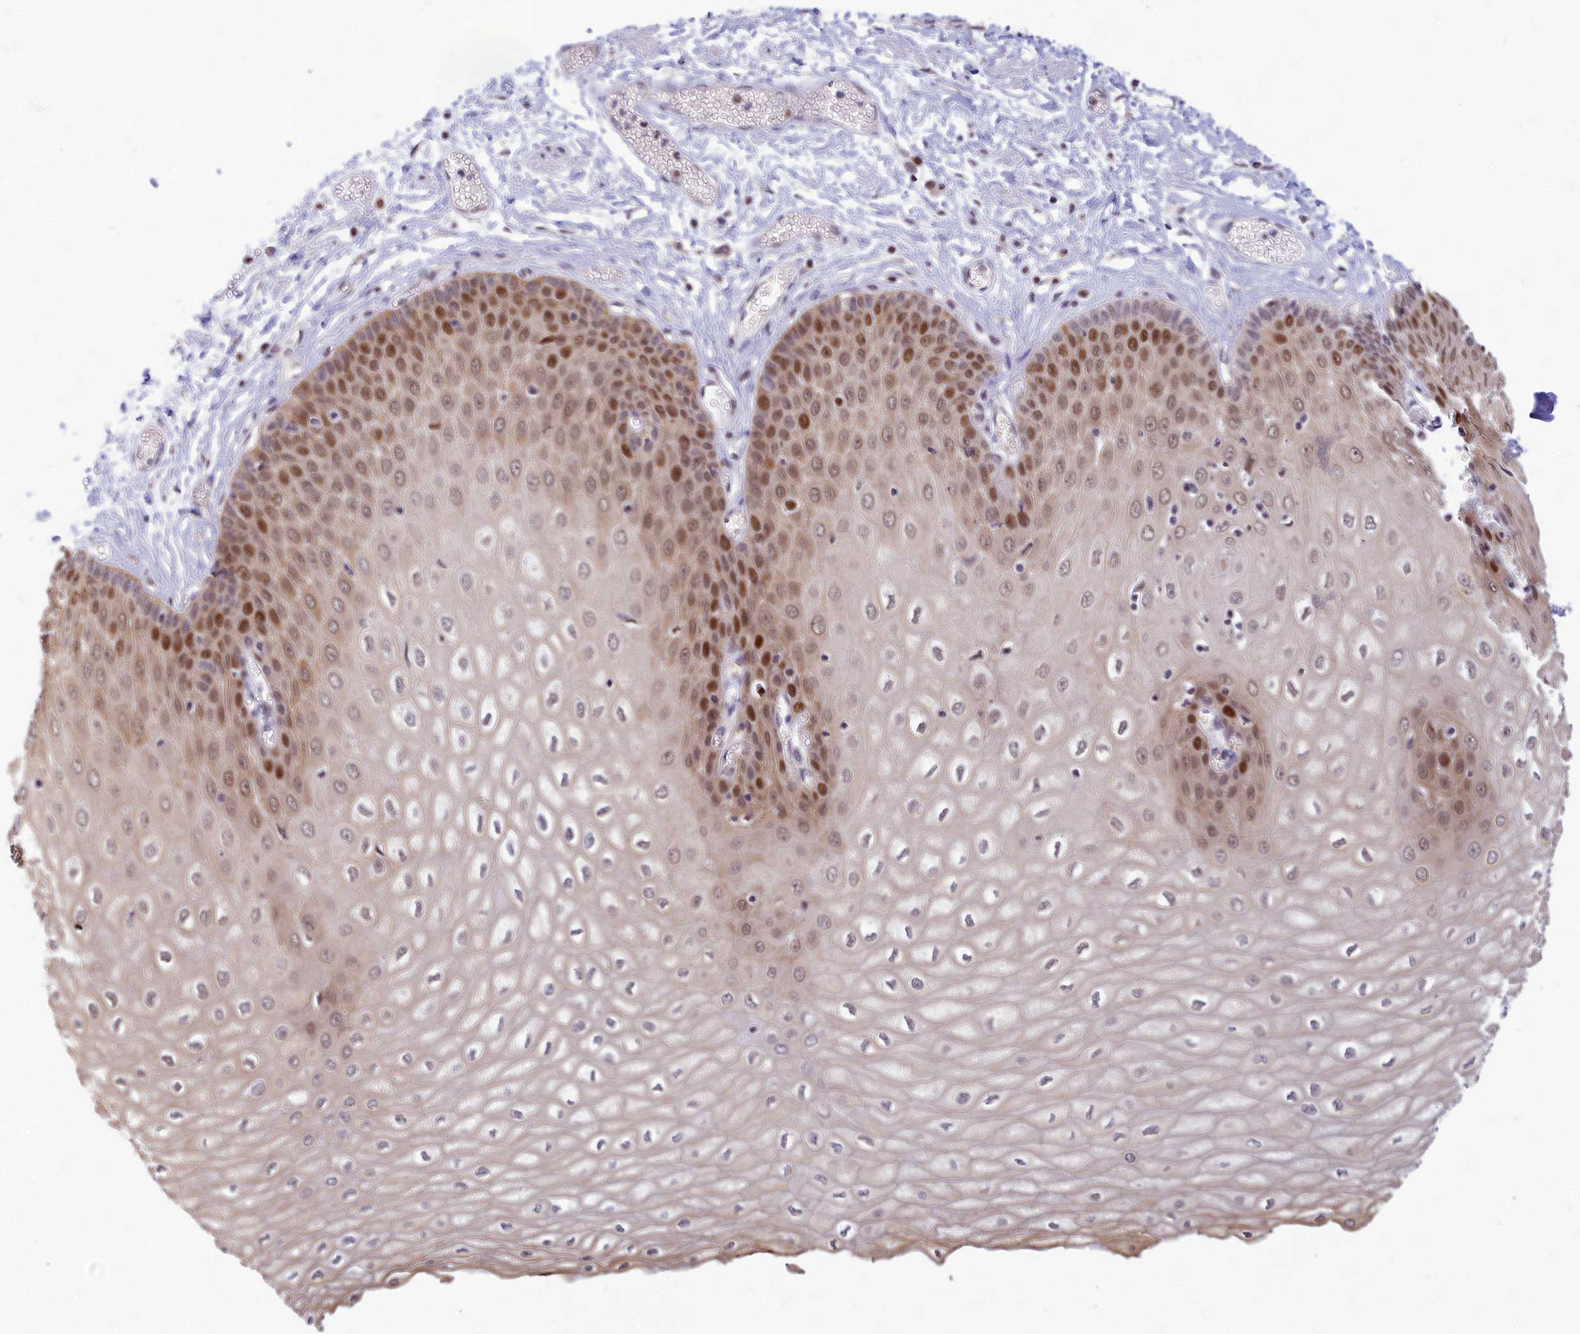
{"staining": {"intensity": "strong", "quantity": ">75%", "location": "nuclear"}, "tissue": "esophagus", "cell_type": "Squamous epithelial cells", "image_type": "normal", "snomed": [{"axis": "morphology", "description": "Normal tissue, NOS"}, {"axis": "topography", "description": "Esophagus"}], "caption": "Brown immunohistochemical staining in benign esophagus reveals strong nuclear expression in about >75% of squamous epithelial cells.", "gene": "EARS2", "patient": {"sex": "male", "age": 60}}